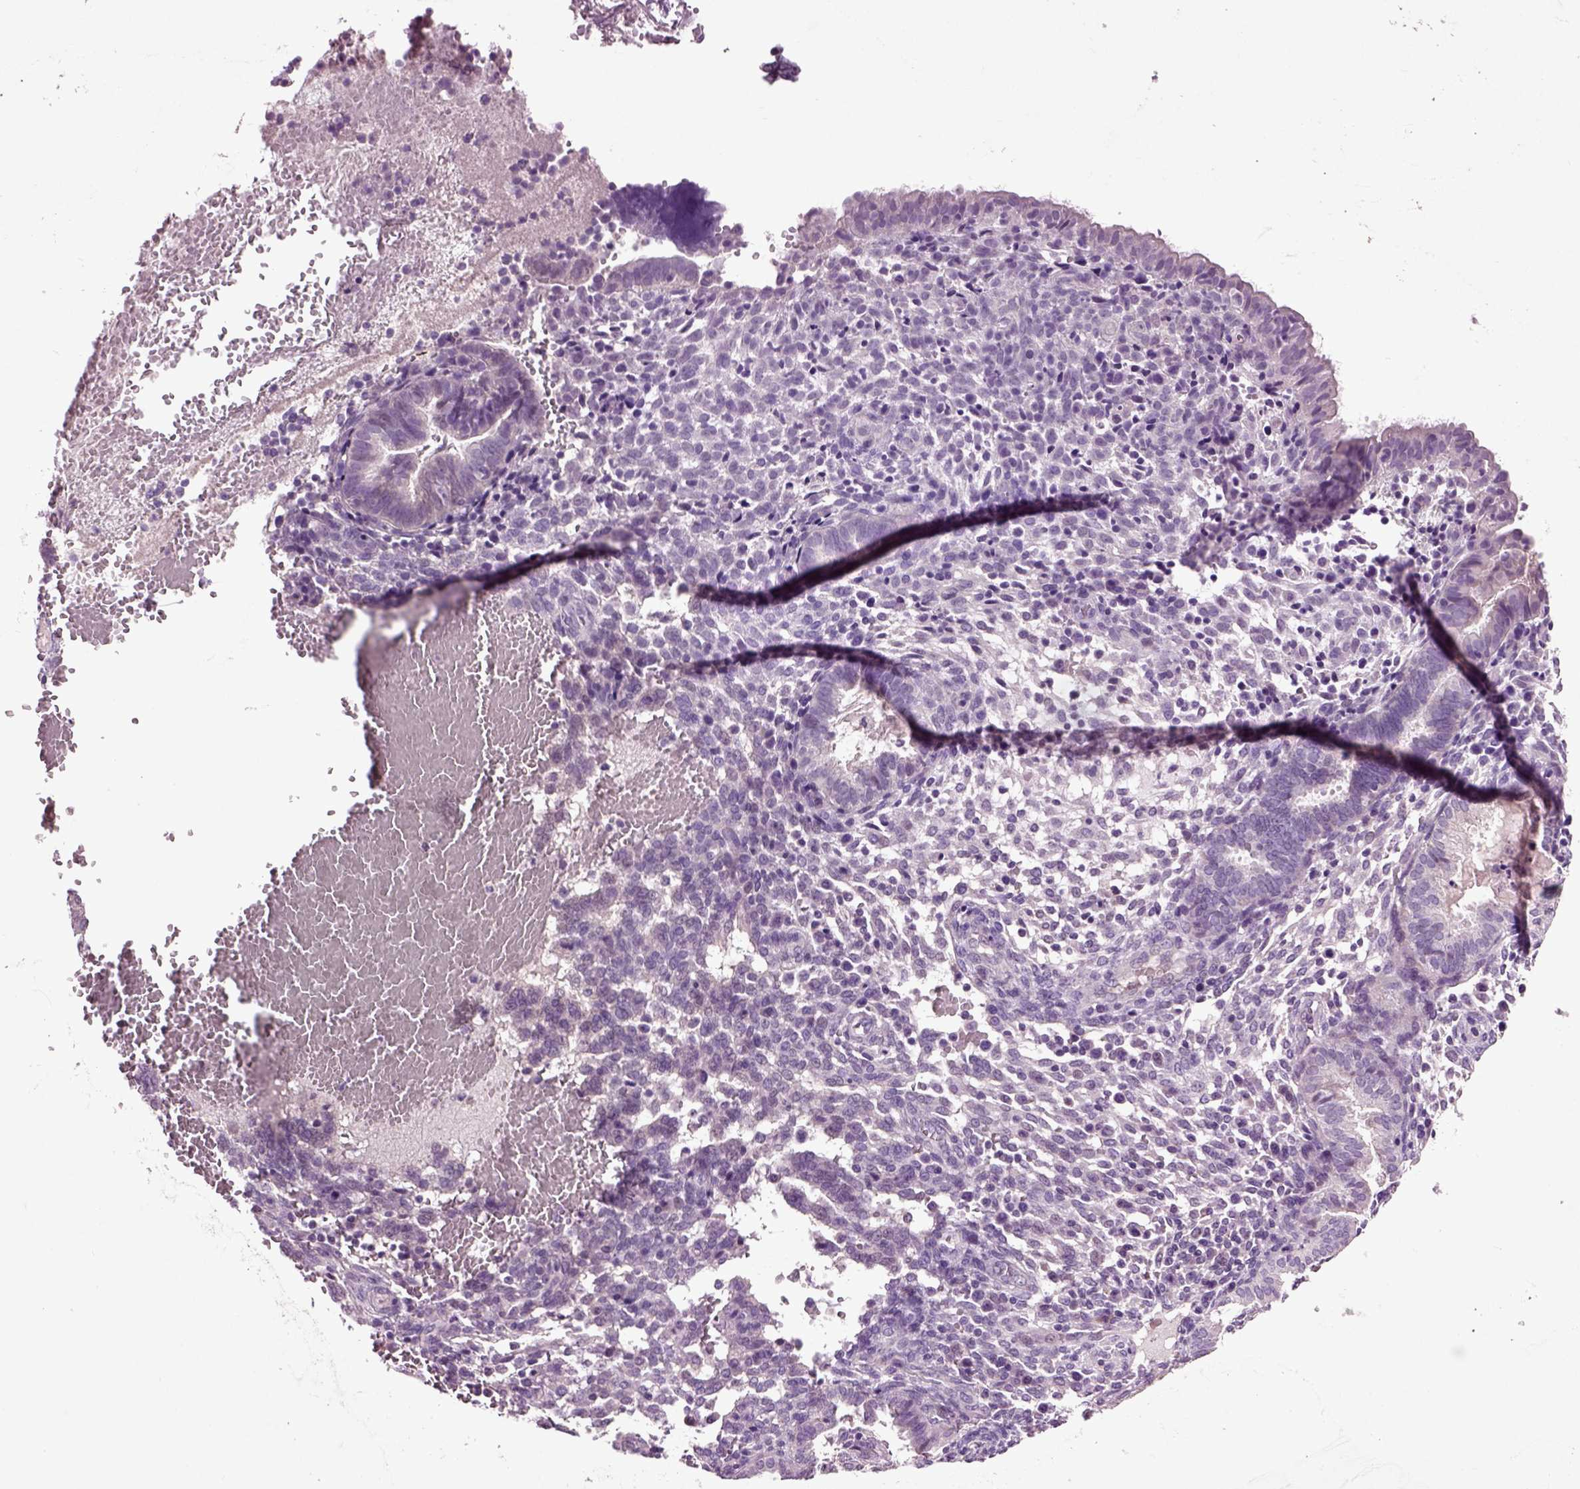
{"staining": {"intensity": "negative", "quantity": "none", "location": "none"}, "tissue": "endometrium", "cell_type": "Cells in endometrial stroma", "image_type": "normal", "snomed": [{"axis": "morphology", "description": "Normal tissue, NOS"}, {"axis": "topography", "description": "Endometrium"}], "caption": "Immunohistochemical staining of benign endometrium displays no significant positivity in cells in endometrial stroma. The staining is performed using DAB brown chromogen with nuclei counter-stained in using hematoxylin.", "gene": "CRHR1", "patient": {"sex": "female", "age": 42}}